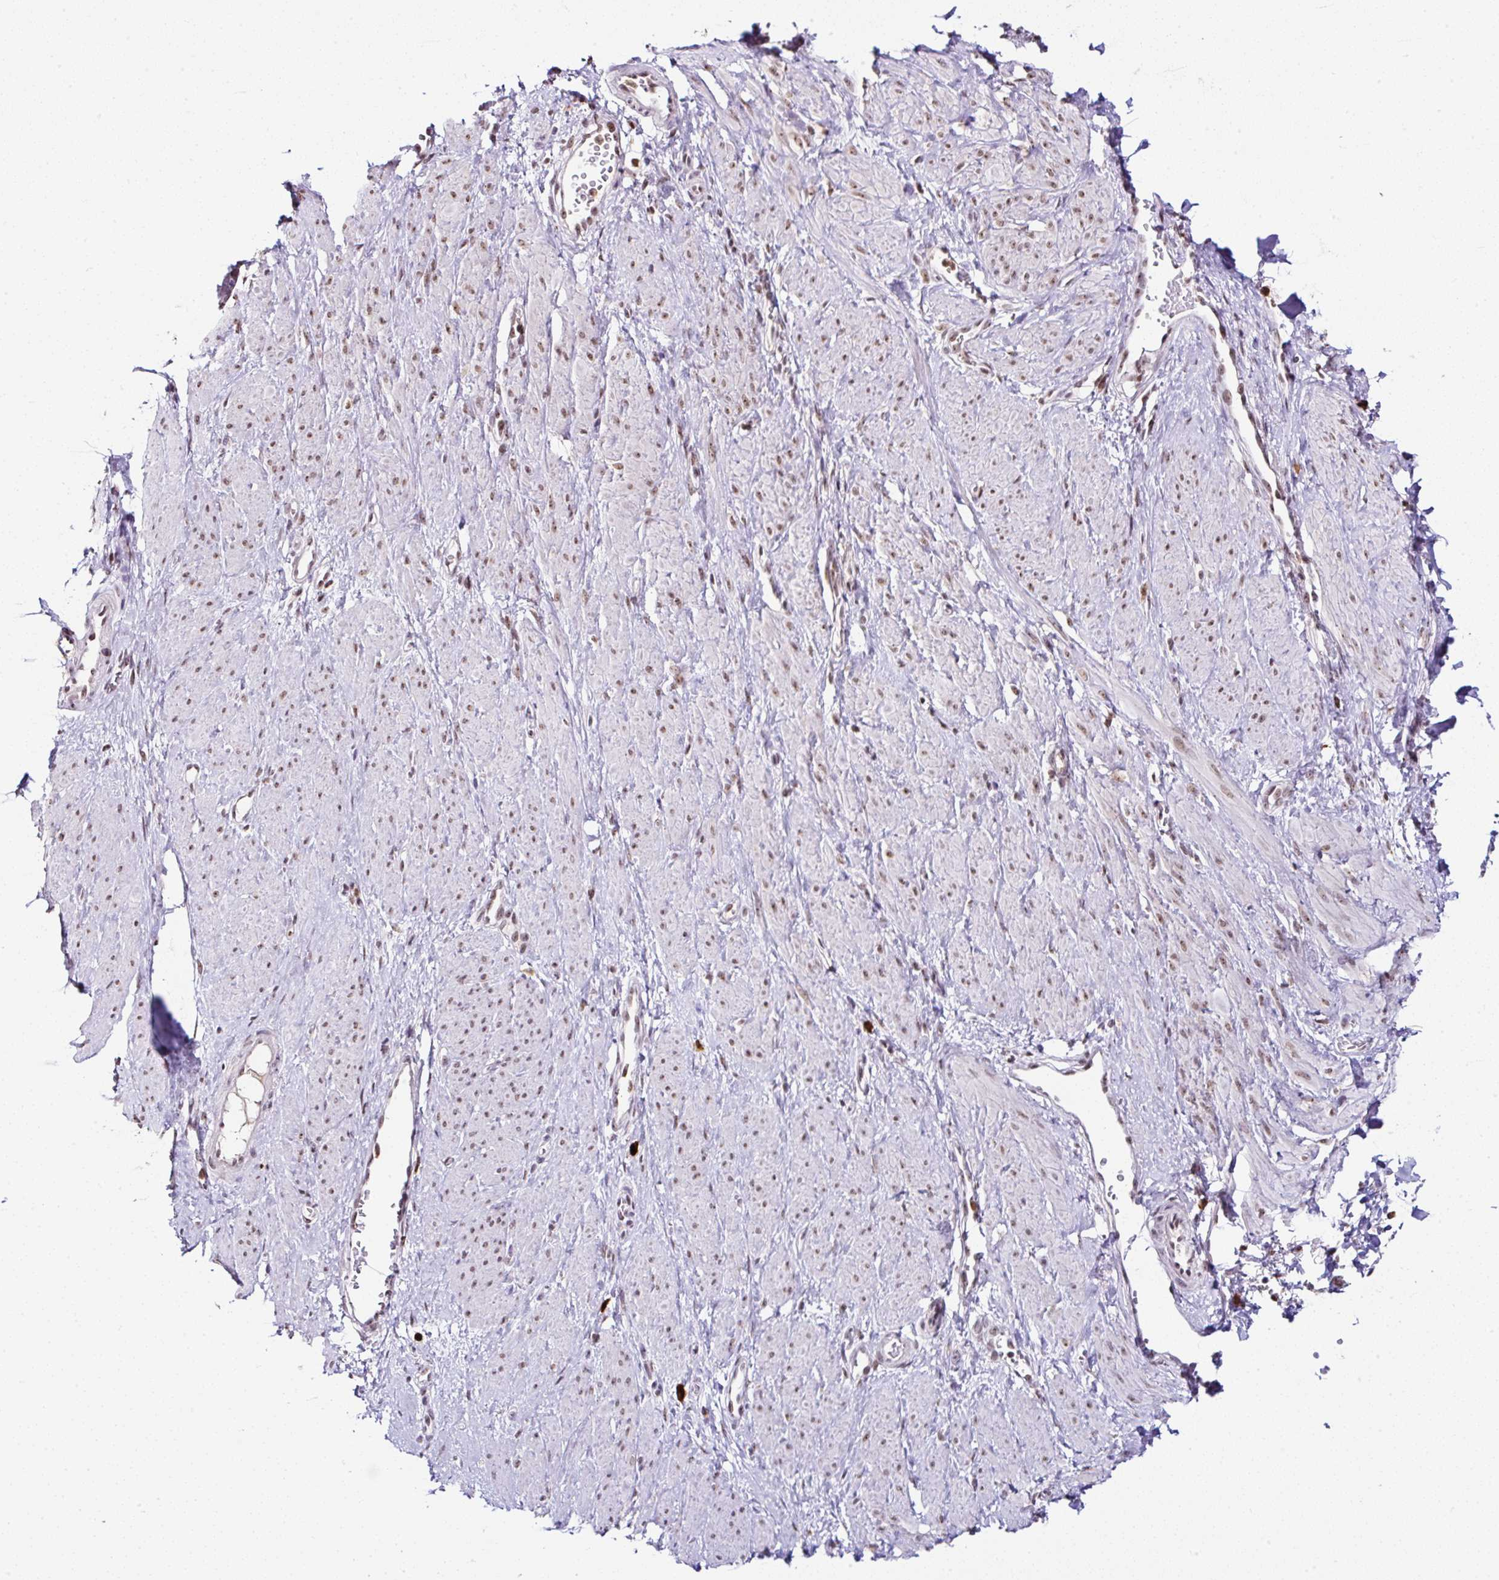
{"staining": {"intensity": "moderate", "quantity": "25%-75%", "location": "nuclear"}, "tissue": "smooth muscle", "cell_type": "Smooth muscle cells", "image_type": "normal", "snomed": [{"axis": "morphology", "description": "Normal tissue, NOS"}, {"axis": "topography", "description": "Smooth muscle"}, {"axis": "topography", "description": "Uterus"}], "caption": "Smooth muscle cells demonstrate medium levels of moderate nuclear staining in approximately 25%-75% of cells in benign human smooth muscle.", "gene": "PTPN2", "patient": {"sex": "female", "age": 39}}